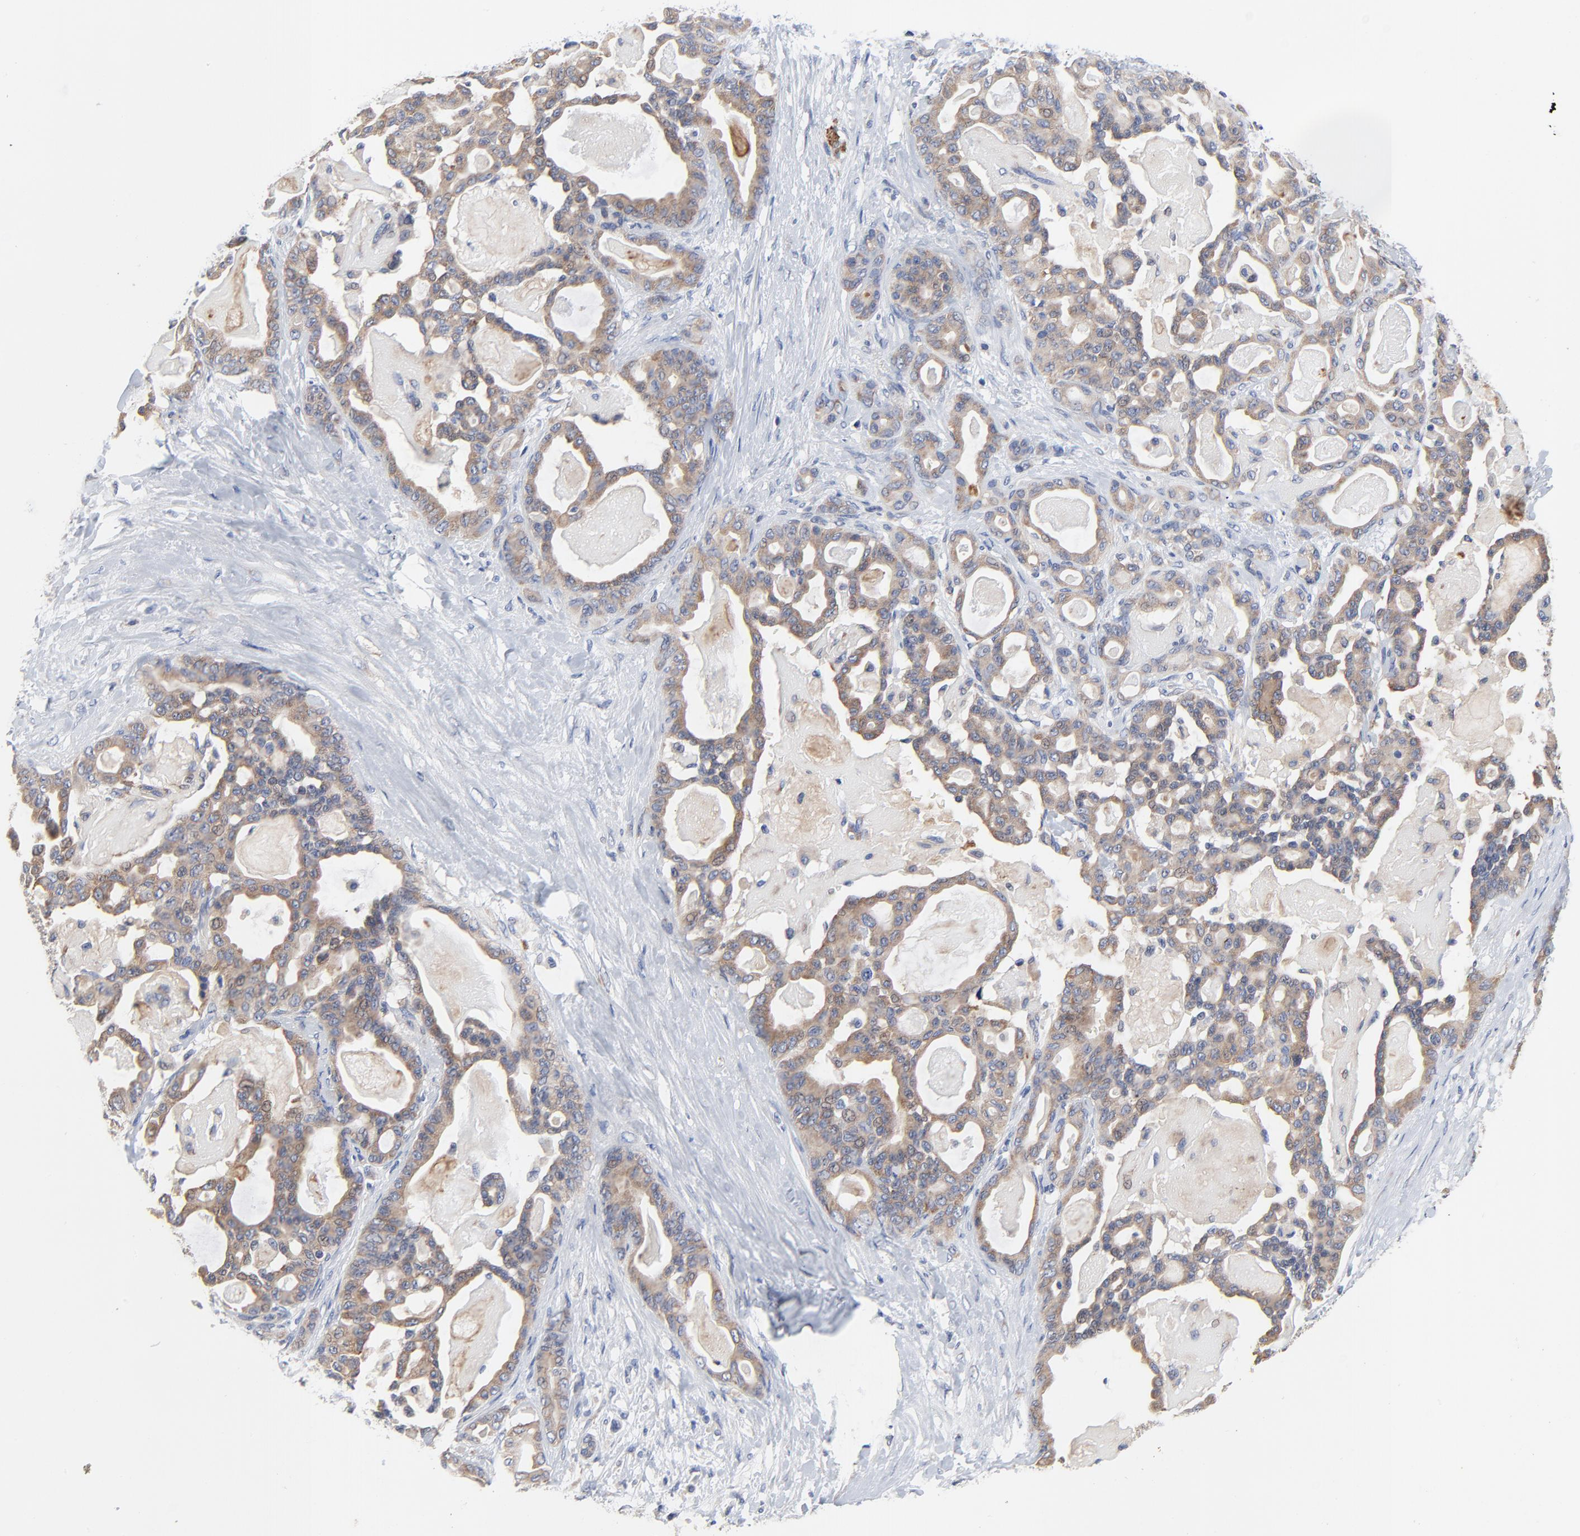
{"staining": {"intensity": "moderate", "quantity": ">75%", "location": "cytoplasmic/membranous"}, "tissue": "pancreatic cancer", "cell_type": "Tumor cells", "image_type": "cancer", "snomed": [{"axis": "morphology", "description": "Adenocarcinoma, NOS"}, {"axis": "topography", "description": "Pancreas"}], "caption": "IHC staining of pancreatic adenocarcinoma, which shows medium levels of moderate cytoplasmic/membranous positivity in approximately >75% of tumor cells indicating moderate cytoplasmic/membranous protein expression. The staining was performed using DAB (brown) for protein detection and nuclei were counterstained in hematoxylin (blue).", "gene": "VAV2", "patient": {"sex": "male", "age": 63}}